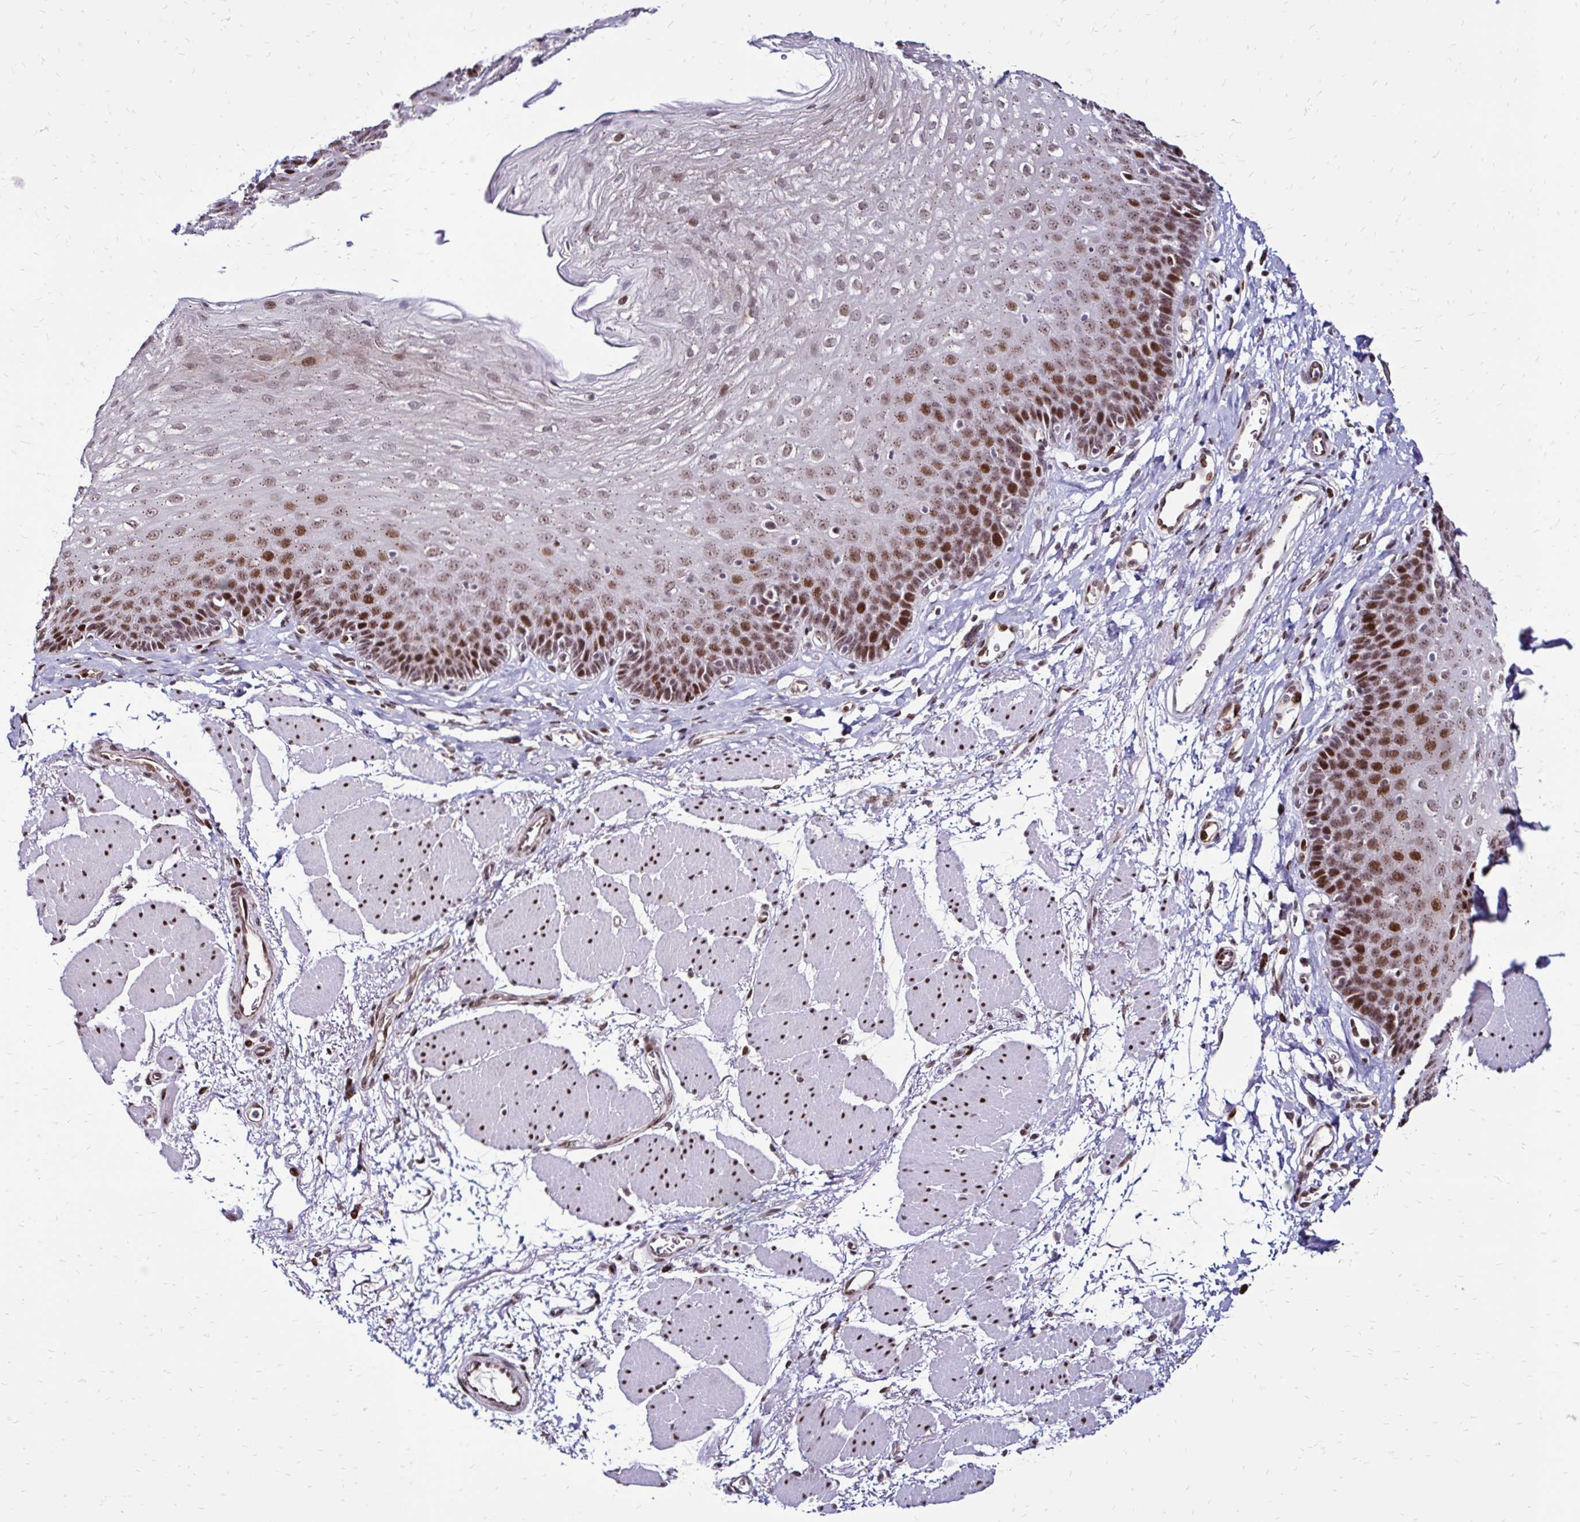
{"staining": {"intensity": "moderate", "quantity": ">75%", "location": "cytoplasmic/membranous,nuclear"}, "tissue": "esophagus", "cell_type": "Squamous epithelial cells", "image_type": "normal", "snomed": [{"axis": "morphology", "description": "Normal tissue, NOS"}, {"axis": "topography", "description": "Esophagus"}], "caption": "Immunohistochemistry (IHC) photomicrograph of benign human esophagus stained for a protein (brown), which reveals medium levels of moderate cytoplasmic/membranous,nuclear staining in approximately >75% of squamous epithelial cells.", "gene": "TOB1", "patient": {"sex": "female", "age": 81}}